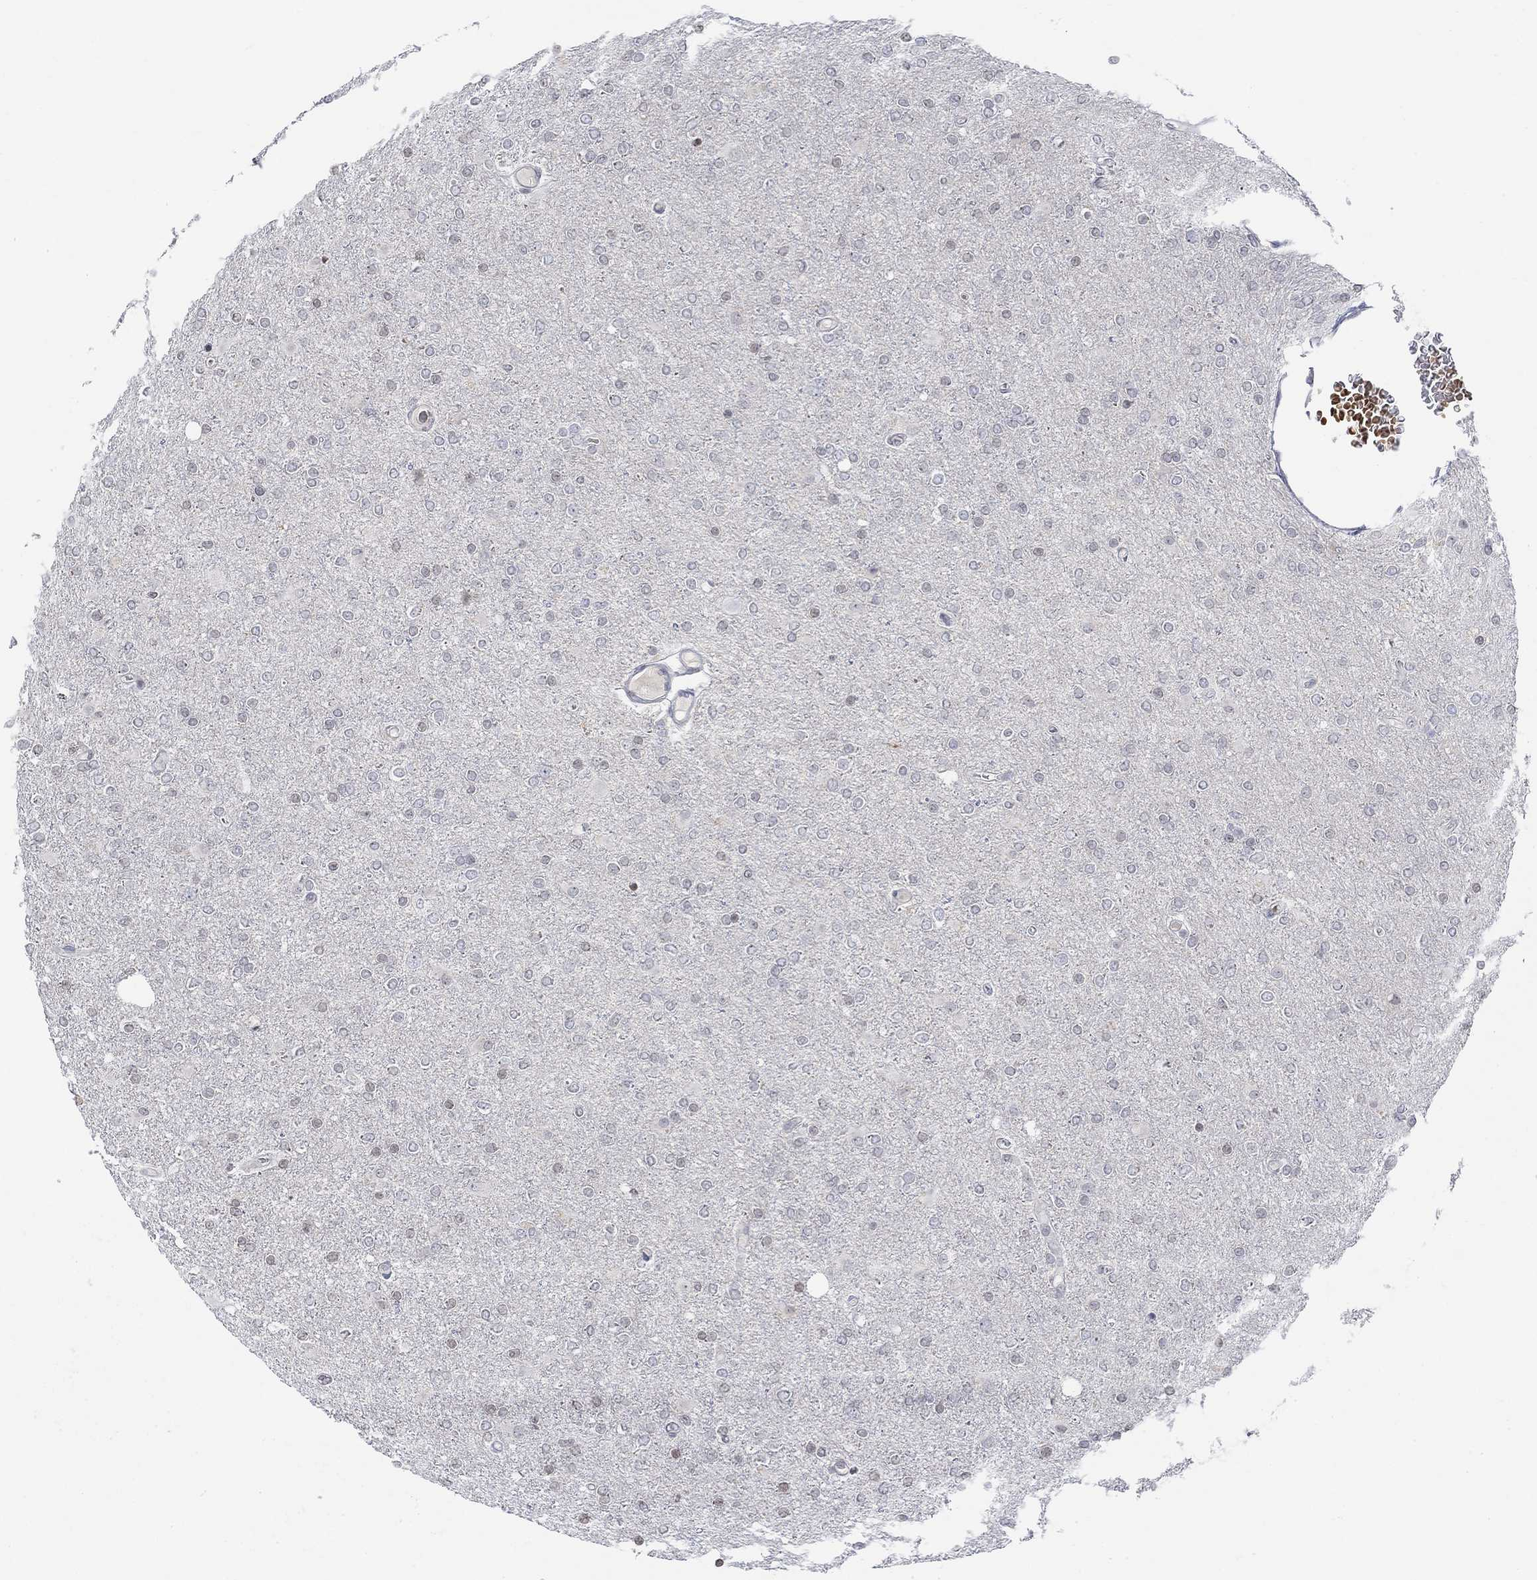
{"staining": {"intensity": "negative", "quantity": "none", "location": "none"}, "tissue": "glioma", "cell_type": "Tumor cells", "image_type": "cancer", "snomed": [{"axis": "morphology", "description": "Glioma, malignant, High grade"}, {"axis": "topography", "description": "Cerebral cortex"}], "caption": "Immunohistochemistry (IHC) photomicrograph of neoplastic tissue: human glioma stained with DAB displays no significant protein positivity in tumor cells.", "gene": "TMEM255A", "patient": {"sex": "male", "age": 70}}